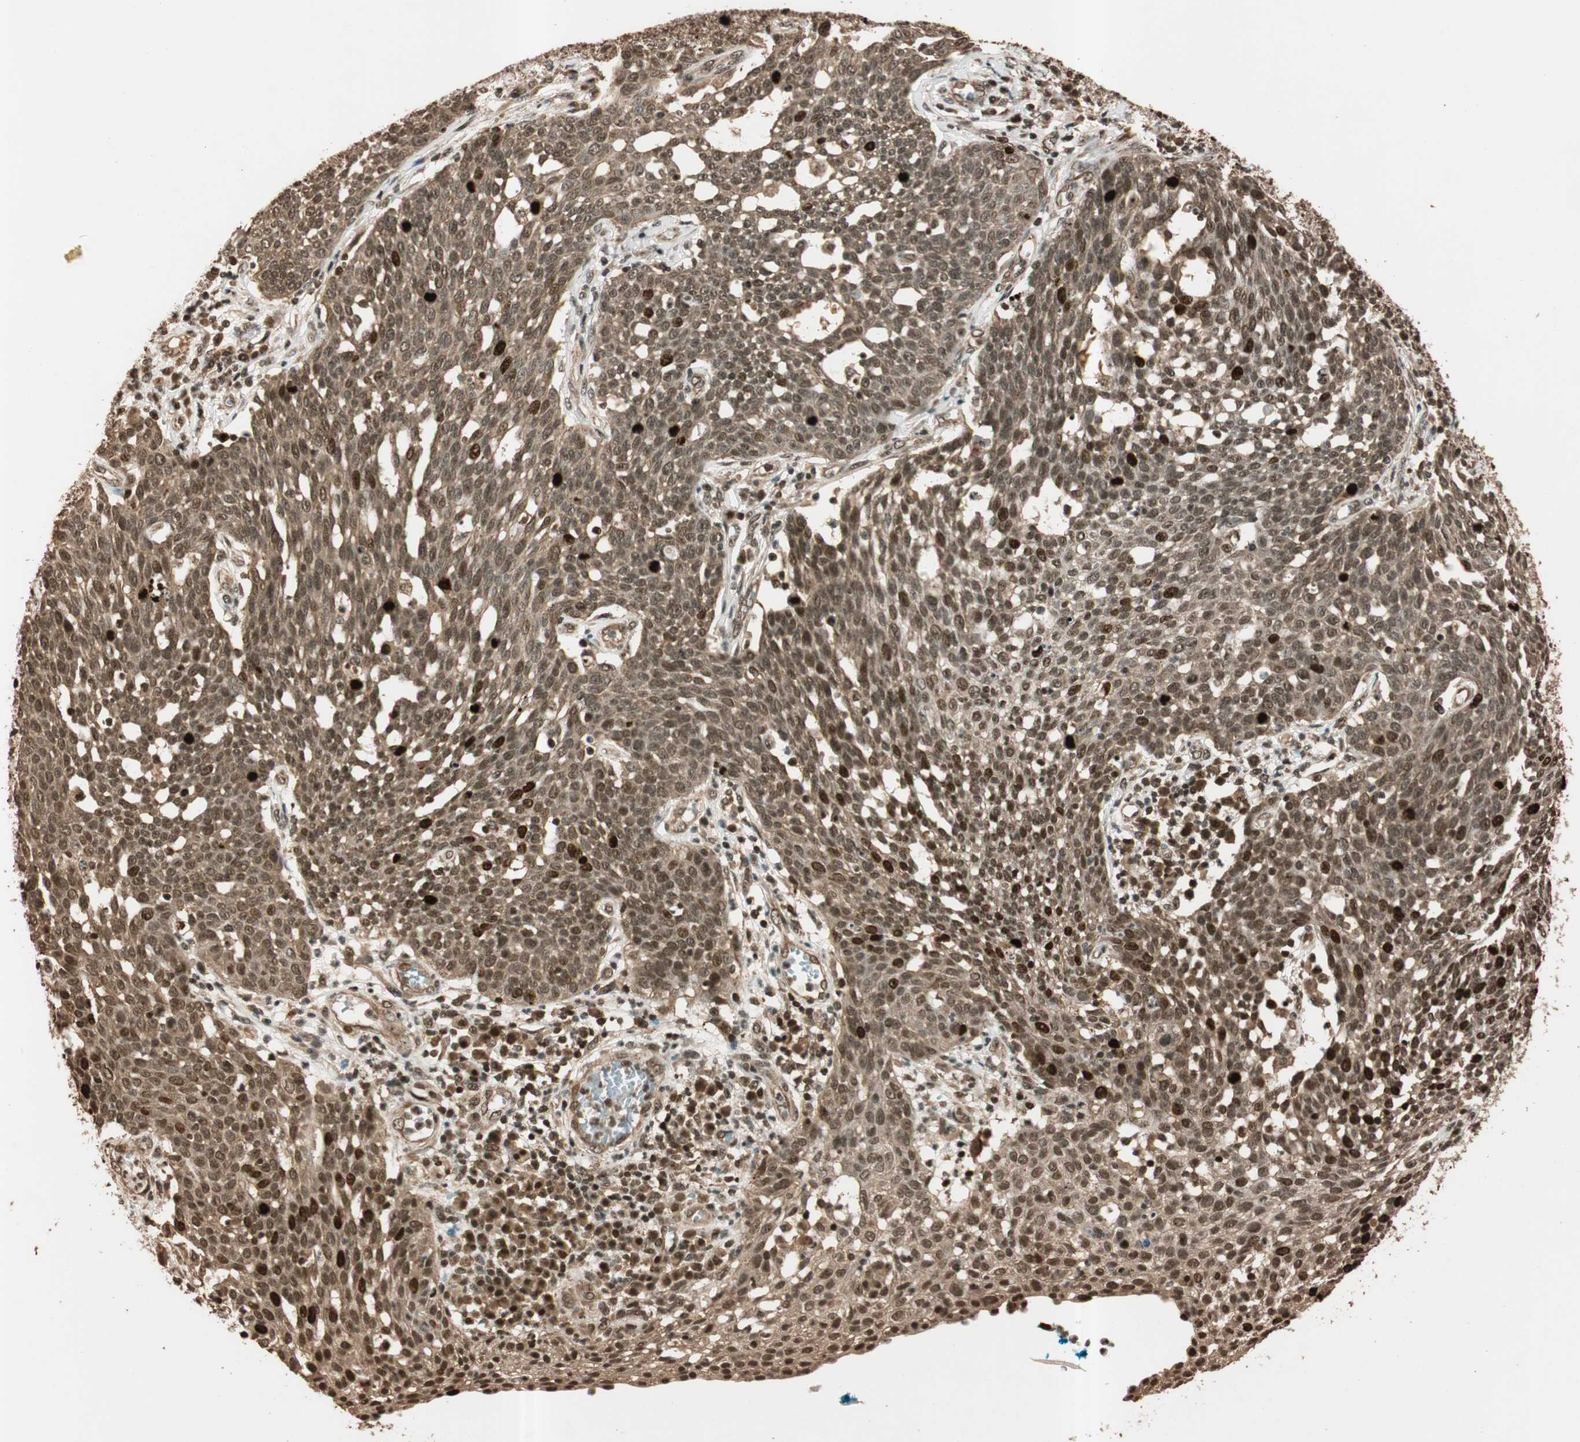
{"staining": {"intensity": "strong", "quantity": ">75%", "location": "cytoplasmic/membranous,nuclear"}, "tissue": "cervical cancer", "cell_type": "Tumor cells", "image_type": "cancer", "snomed": [{"axis": "morphology", "description": "Squamous cell carcinoma, NOS"}, {"axis": "topography", "description": "Cervix"}], "caption": "This is an image of IHC staining of squamous cell carcinoma (cervical), which shows strong expression in the cytoplasmic/membranous and nuclear of tumor cells.", "gene": "ALKBH5", "patient": {"sex": "female", "age": 34}}